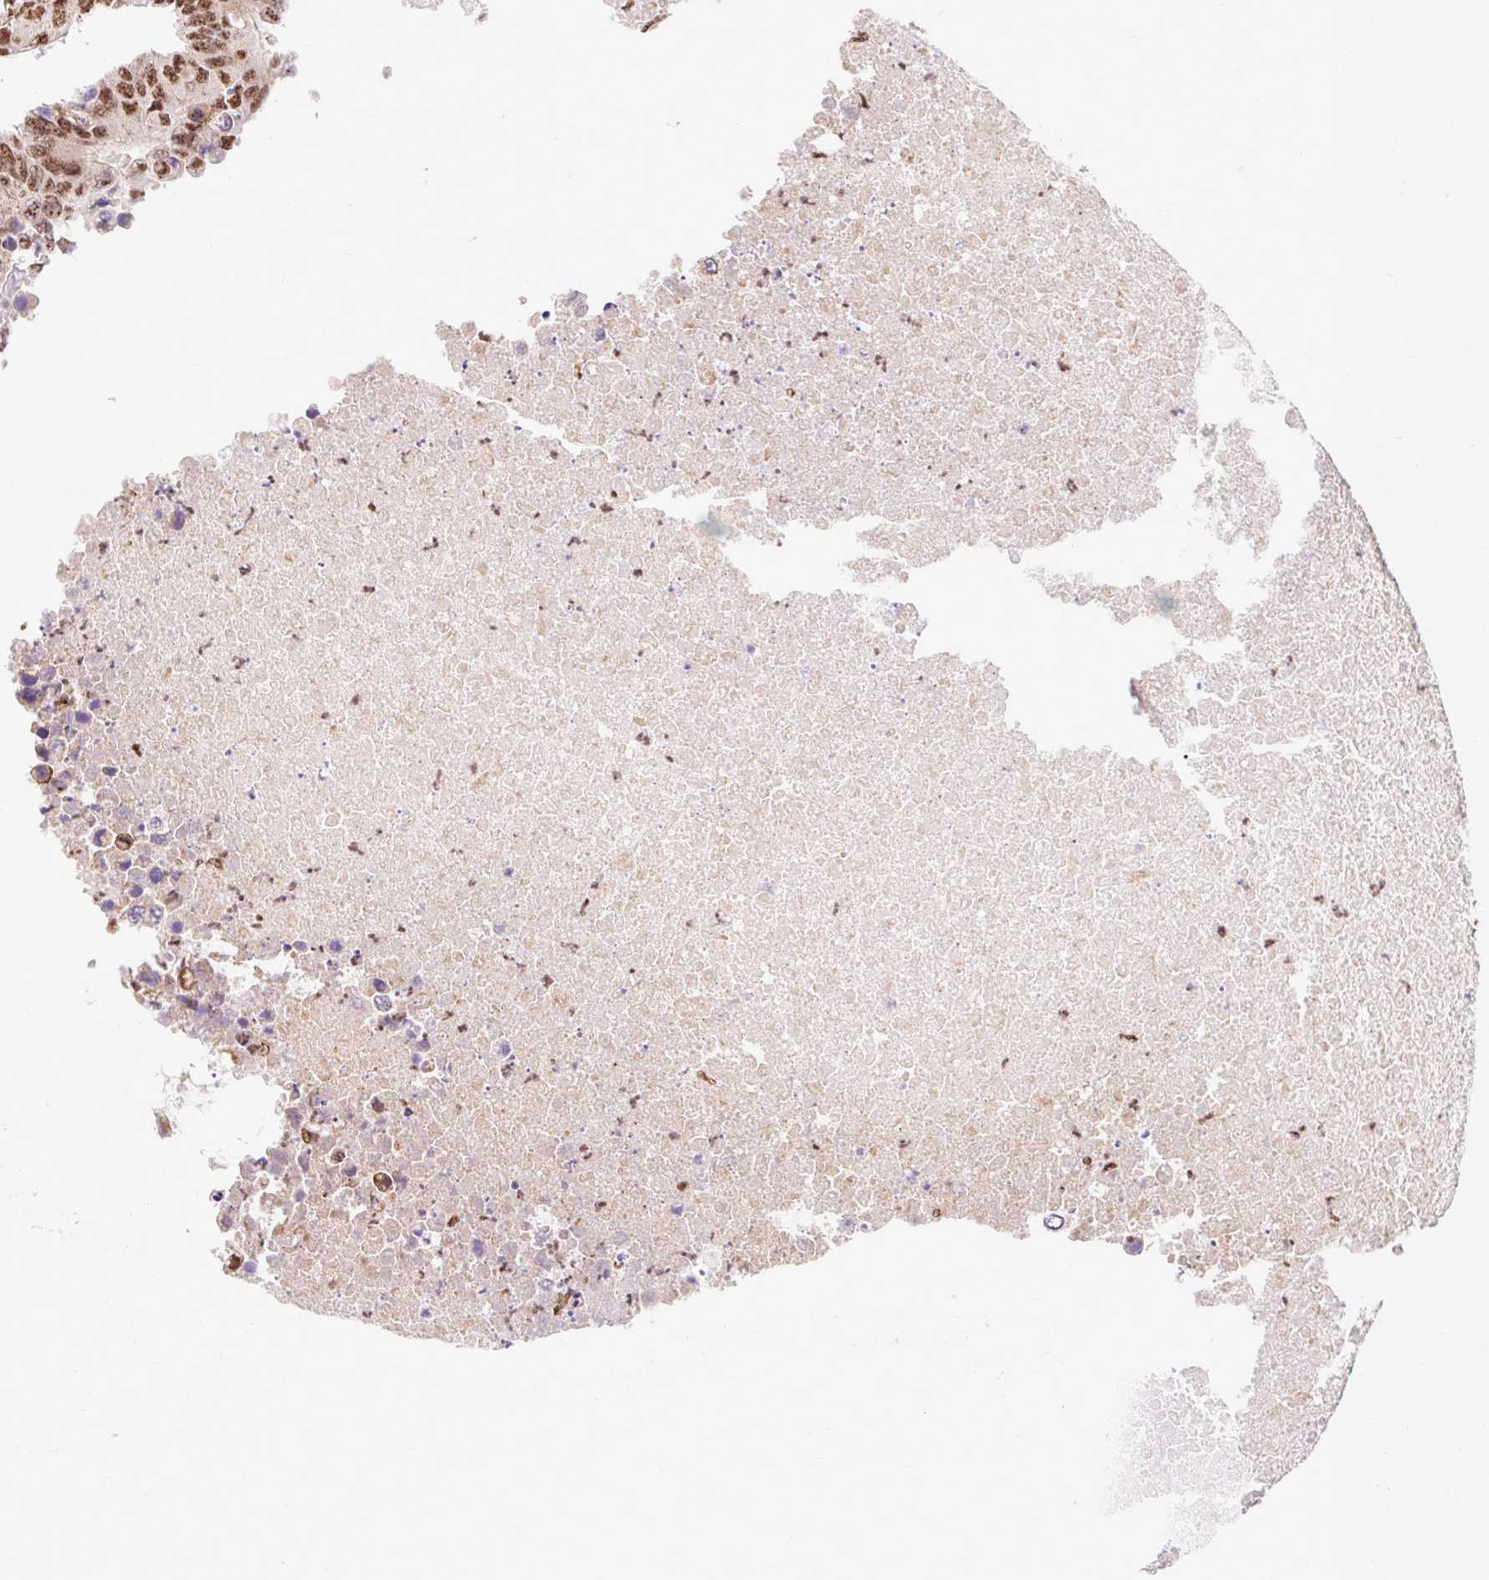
{"staining": {"intensity": "moderate", "quantity": ">75%", "location": "nuclear"}, "tissue": "colorectal cancer", "cell_type": "Tumor cells", "image_type": "cancer", "snomed": [{"axis": "morphology", "description": "Adenocarcinoma, NOS"}, {"axis": "topography", "description": "Colon"}], "caption": "Immunohistochemical staining of human colorectal cancer (adenocarcinoma) displays medium levels of moderate nuclear positivity in approximately >75% of tumor cells. Nuclei are stained in blue.", "gene": "BICRA", "patient": {"sex": "male", "age": 71}}